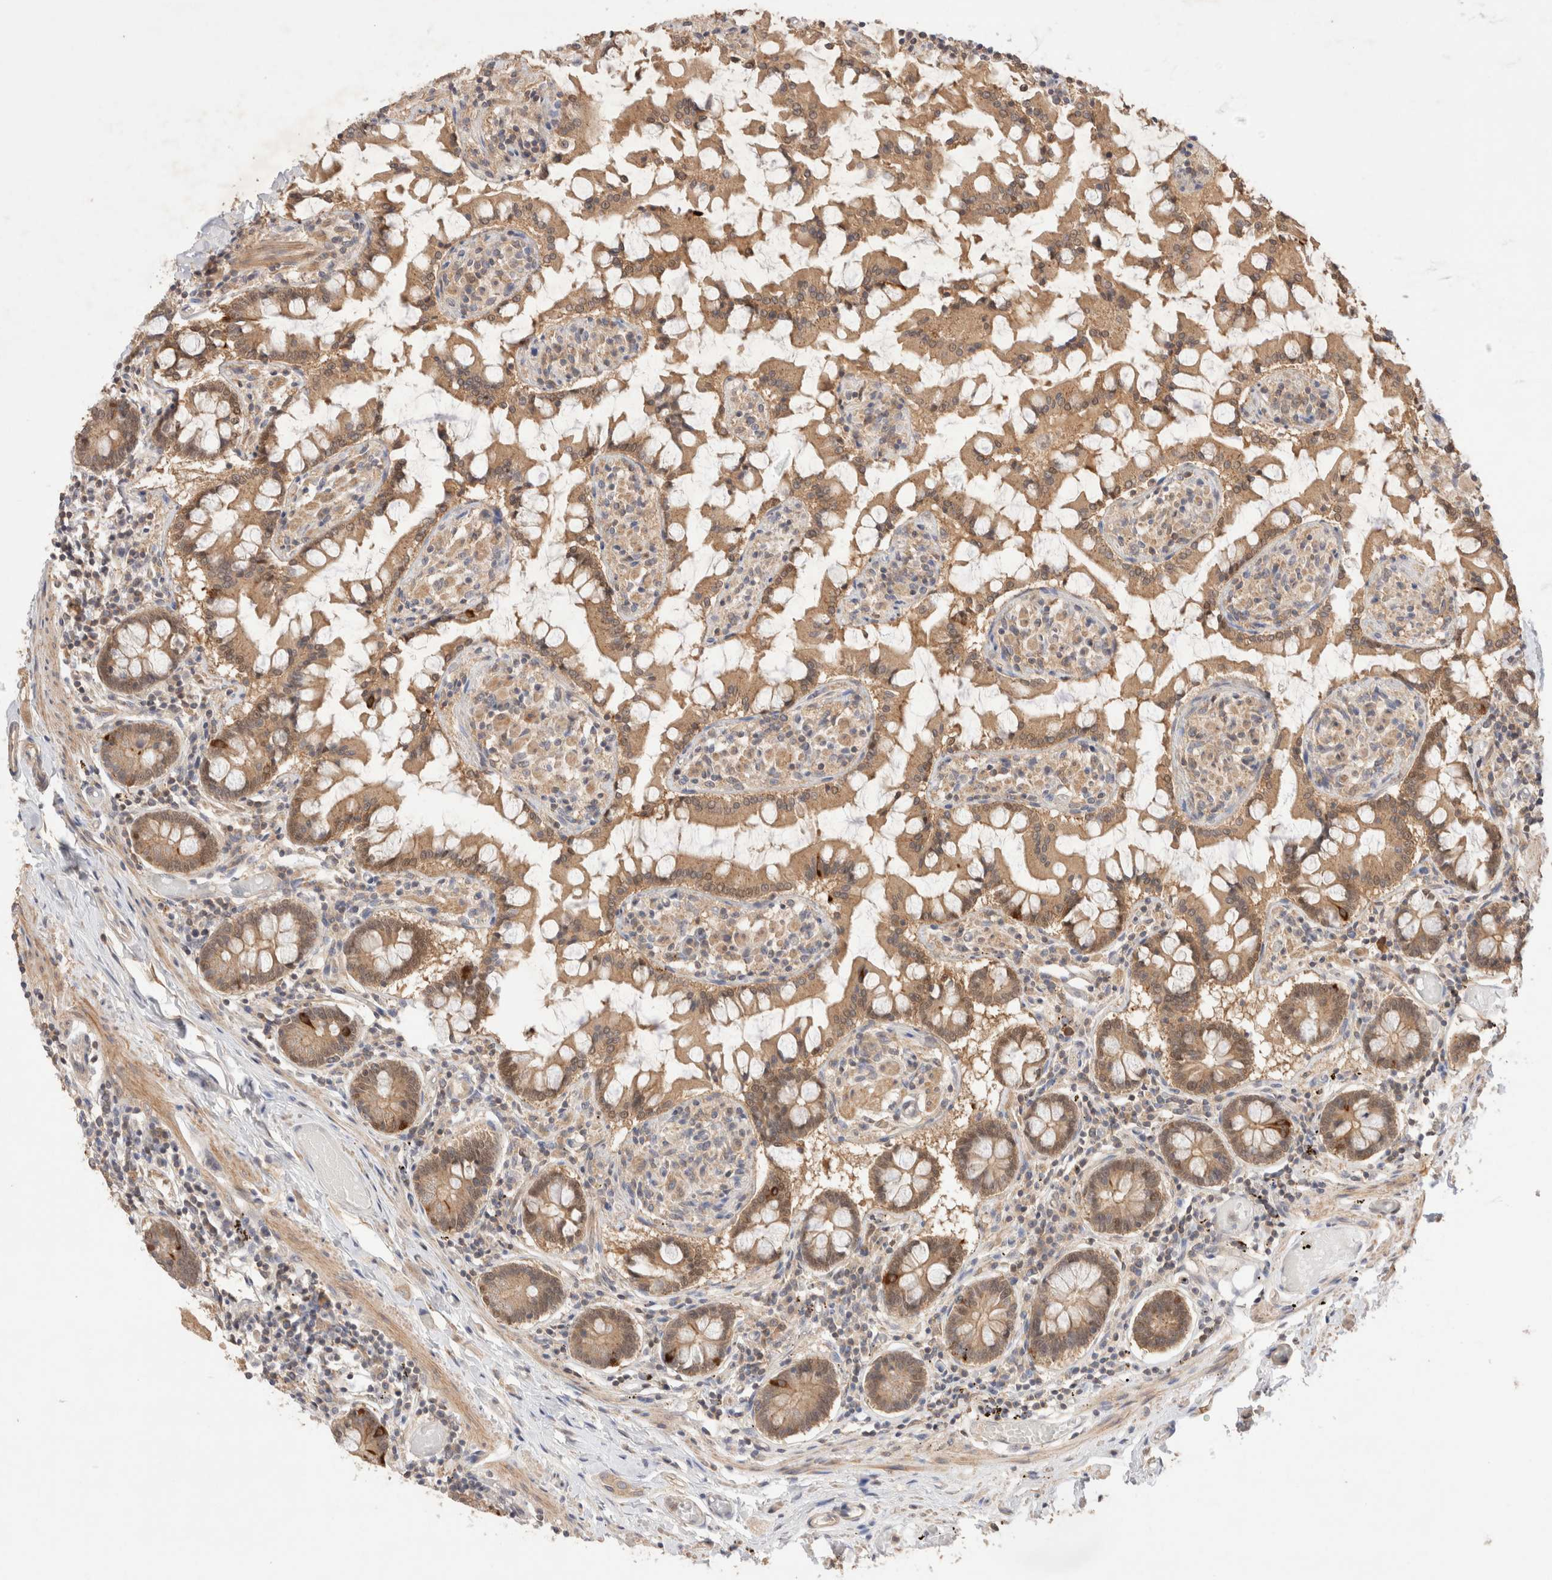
{"staining": {"intensity": "moderate", "quantity": ">75%", "location": "cytoplasmic/membranous,nuclear"}, "tissue": "small intestine", "cell_type": "Glandular cells", "image_type": "normal", "snomed": [{"axis": "morphology", "description": "Normal tissue, NOS"}, {"axis": "topography", "description": "Small intestine"}], "caption": "A histopathology image of human small intestine stained for a protein reveals moderate cytoplasmic/membranous,nuclear brown staining in glandular cells.", "gene": "CARNMT1", "patient": {"sex": "male", "age": 41}}